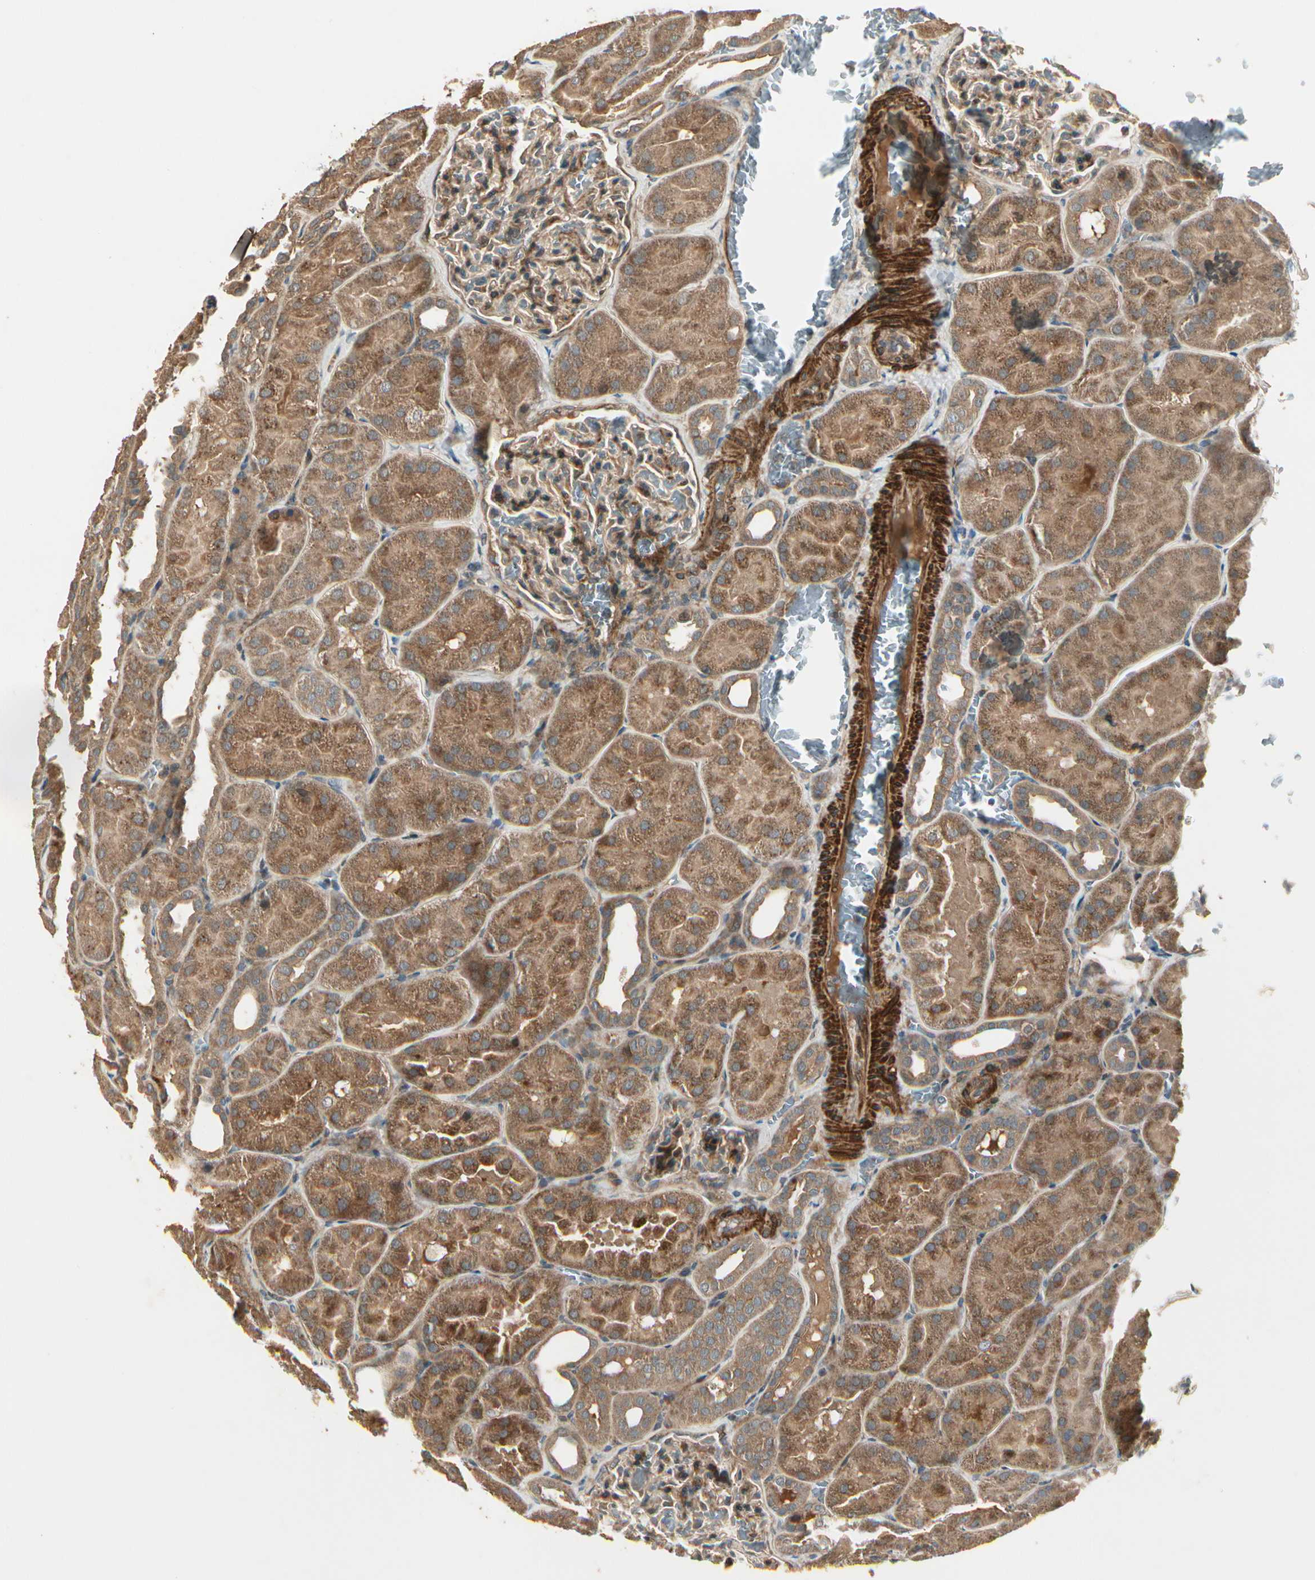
{"staining": {"intensity": "moderate", "quantity": ">75%", "location": "cytoplasmic/membranous"}, "tissue": "kidney", "cell_type": "Cells in glomeruli", "image_type": "normal", "snomed": [{"axis": "morphology", "description": "Normal tissue, NOS"}, {"axis": "topography", "description": "Kidney"}], "caption": "Protein analysis of normal kidney demonstrates moderate cytoplasmic/membranous staining in approximately >75% of cells in glomeruli. (brown staining indicates protein expression, while blue staining denotes nuclei).", "gene": "ACVR1", "patient": {"sex": "male", "age": 28}}